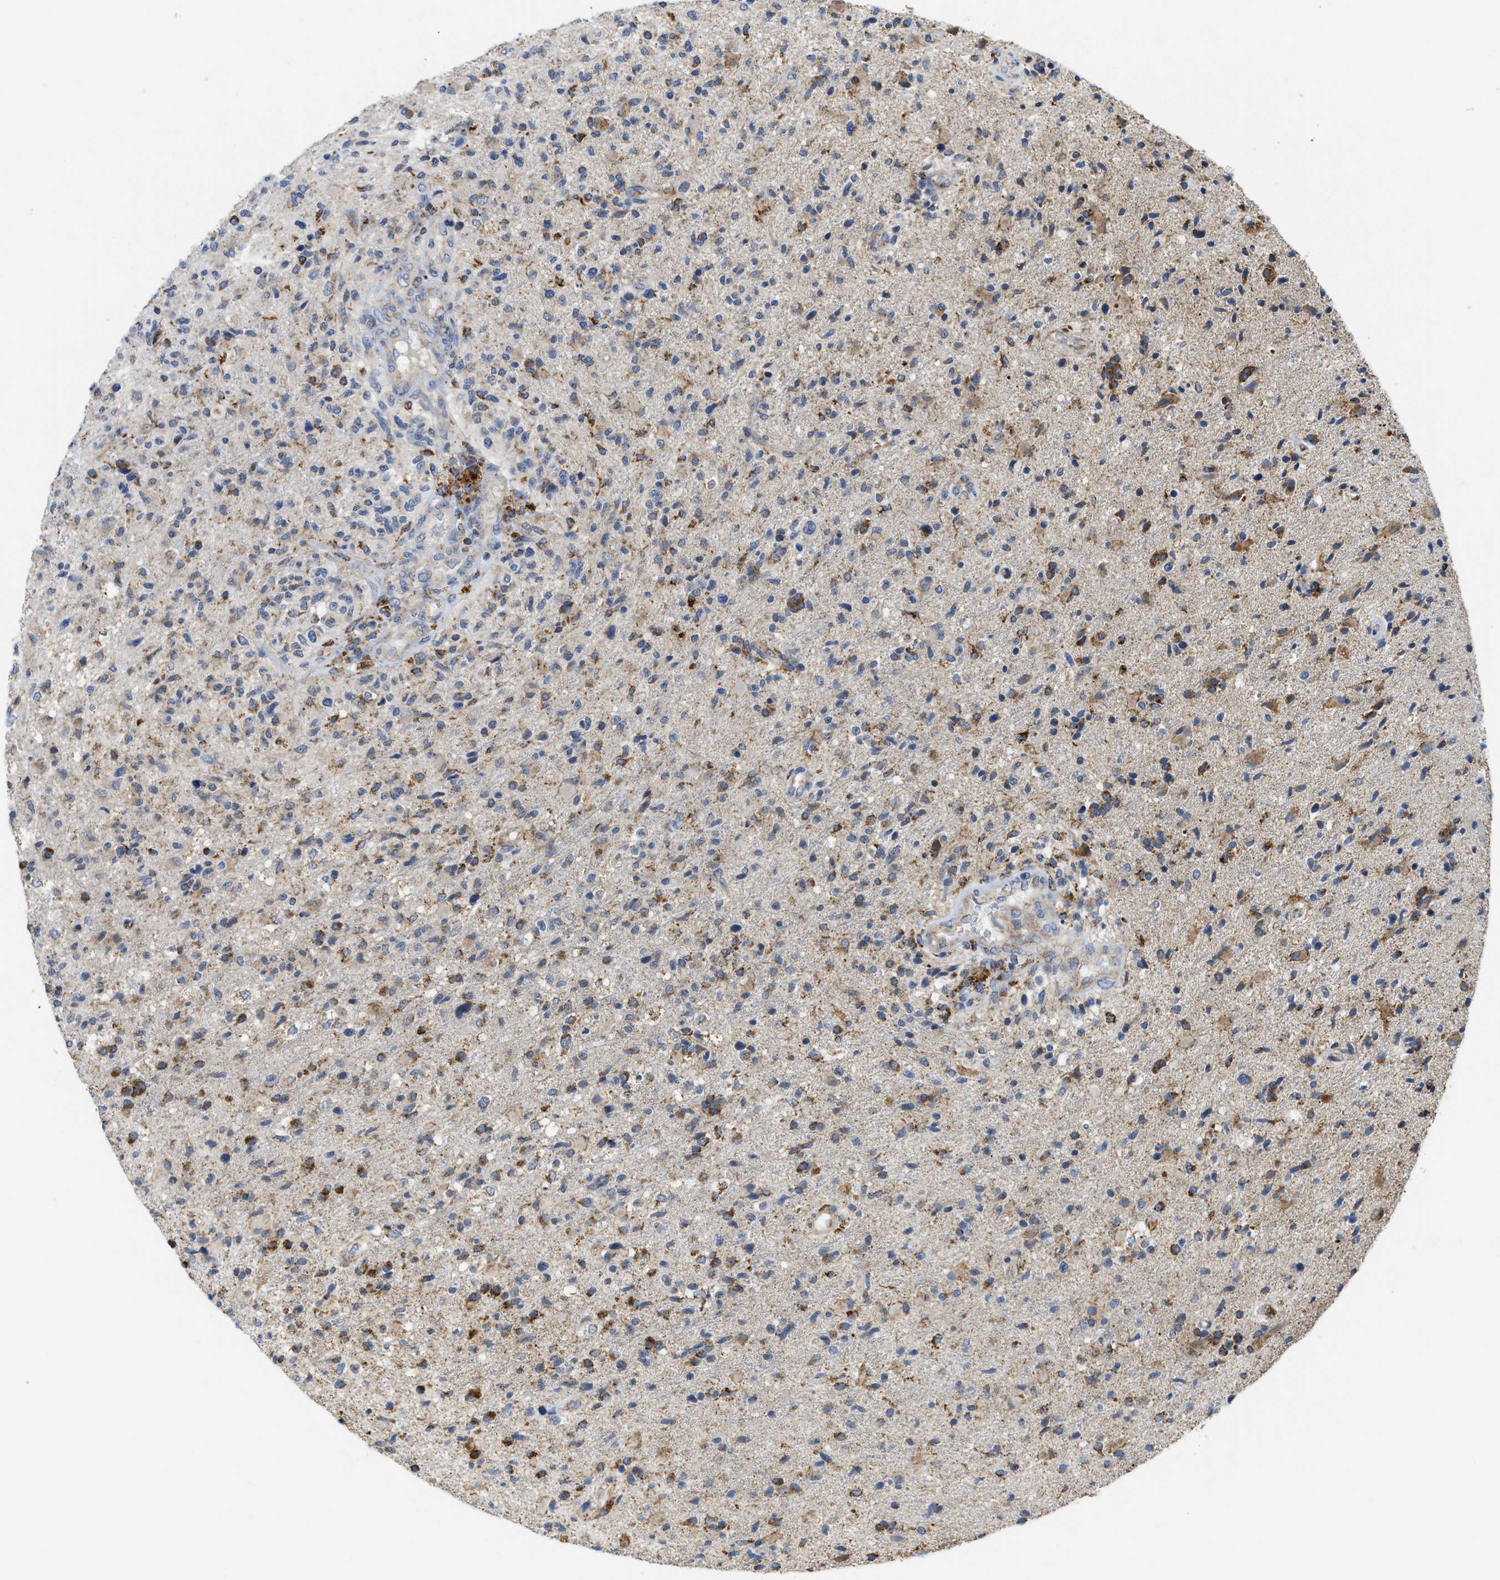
{"staining": {"intensity": "strong", "quantity": ">75%", "location": "cytoplasmic/membranous"}, "tissue": "glioma", "cell_type": "Tumor cells", "image_type": "cancer", "snomed": [{"axis": "morphology", "description": "Glioma, malignant, High grade"}, {"axis": "topography", "description": "Brain"}], "caption": "This is a micrograph of IHC staining of glioma, which shows strong staining in the cytoplasmic/membranous of tumor cells.", "gene": "GATD3", "patient": {"sex": "male", "age": 72}}